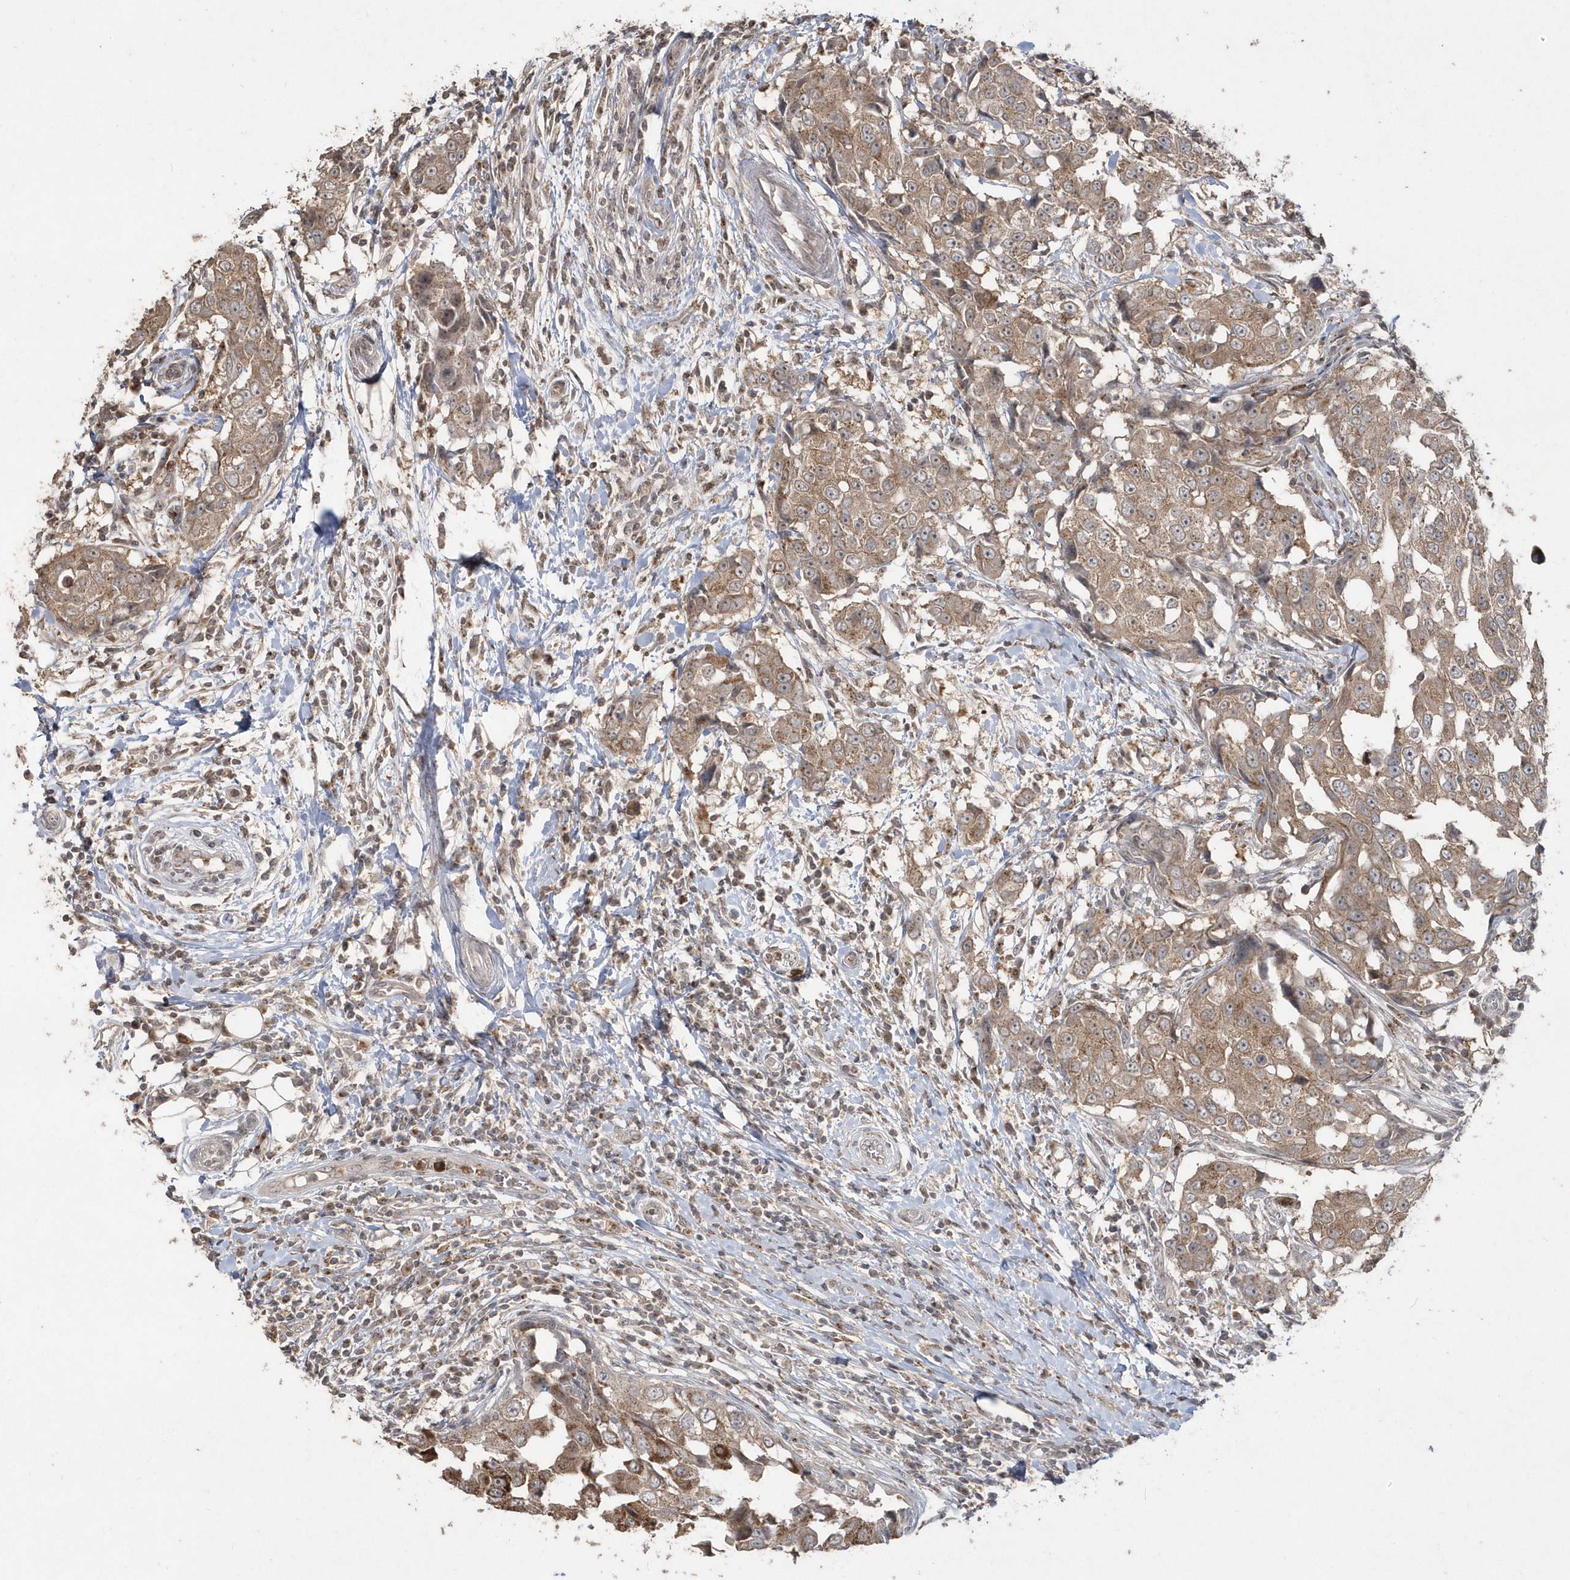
{"staining": {"intensity": "moderate", "quantity": ">75%", "location": "cytoplasmic/membranous"}, "tissue": "breast cancer", "cell_type": "Tumor cells", "image_type": "cancer", "snomed": [{"axis": "morphology", "description": "Duct carcinoma"}, {"axis": "topography", "description": "Breast"}], "caption": "A brown stain labels moderate cytoplasmic/membranous expression of a protein in breast invasive ductal carcinoma tumor cells.", "gene": "GEMIN6", "patient": {"sex": "female", "age": 27}}